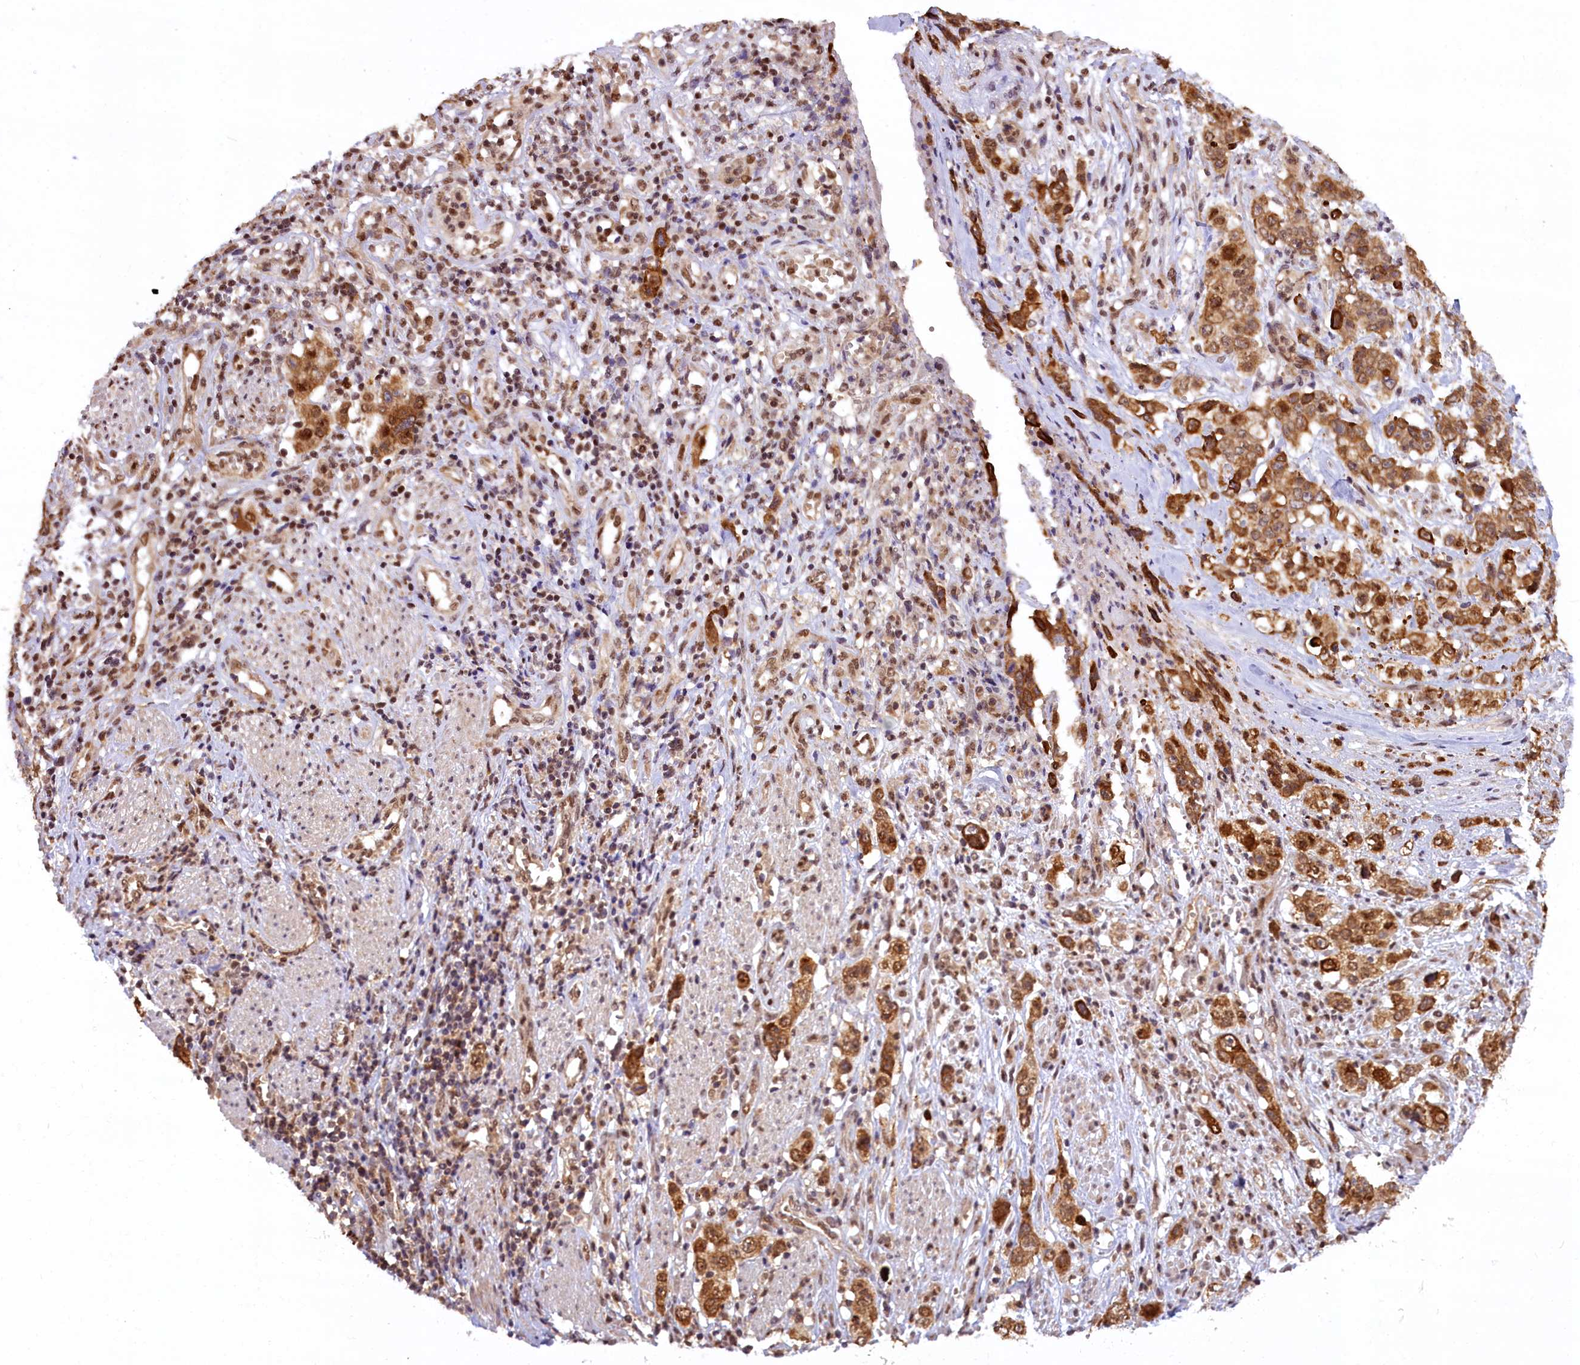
{"staining": {"intensity": "moderate", "quantity": ">75%", "location": "cytoplasmic/membranous,nuclear"}, "tissue": "stomach cancer", "cell_type": "Tumor cells", "image_type": "cancer", "snomed": [{"axis": "morphology", "description": "Adenocarcinoma, NOS"}, {"axis": "topography", "description": "Stomach, upper"}], "caption": "Human stomach cancer (adenocarcinoma) stained with a brown dye demonstrates moderate cytoplasmic/membranous and nuclear positive expression in about >75% of tumor cells.", "gene": "CARD8", "patient": {"sex": "male", "age": 62}}